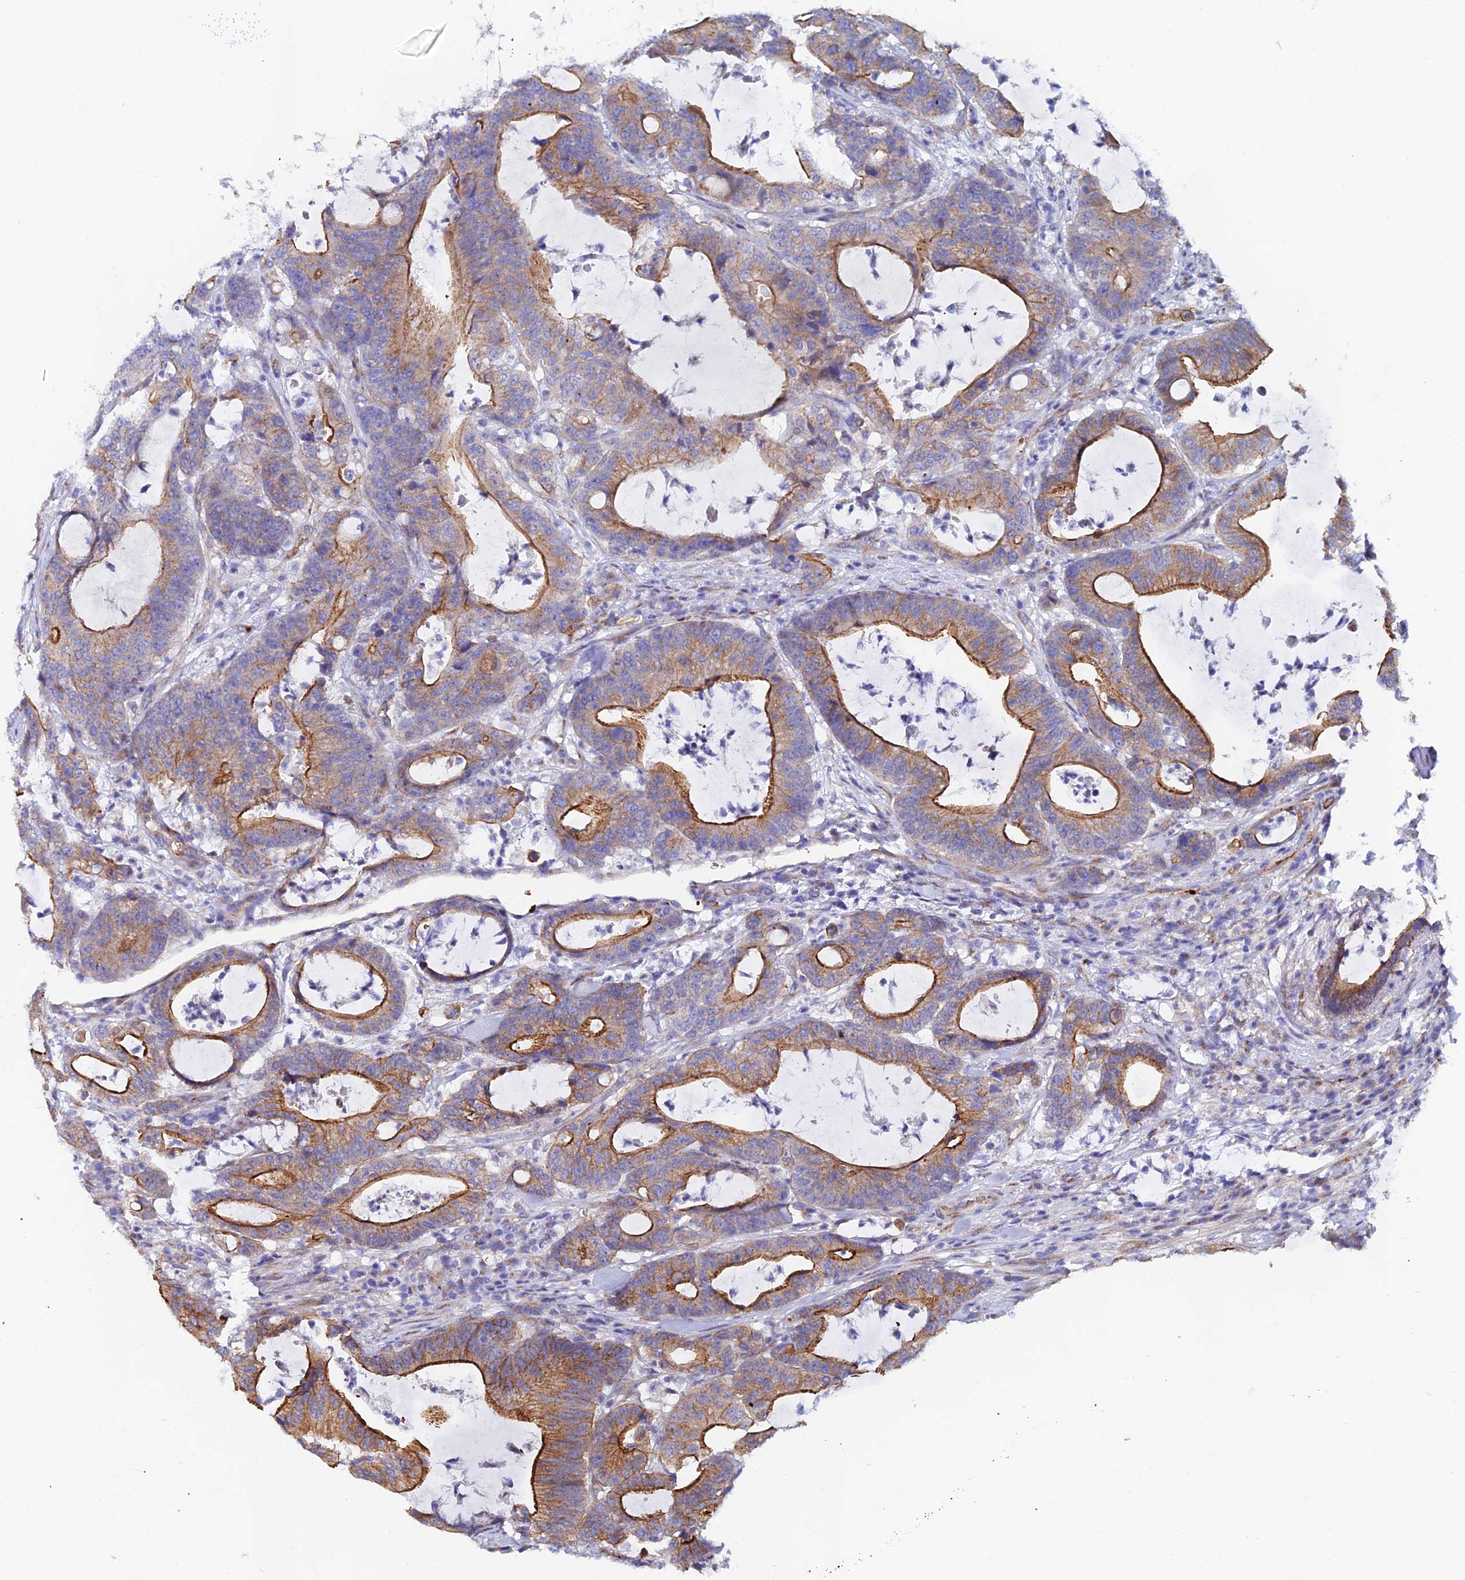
{"staining": {"intensity": "moderate", "quantity": ">75%", "location": "cytoplasmic/membranous"}, "tissue": "colorectal cancer", "cell_type": "Tumor cells", "image_type": "cancer", "snomed": [{"axis": "morphology", "description": "Adenocarcinoma, NOS"}, {"axis": "topography", "description": "Colon"}], "caption": "Protein staining displays moderate cytoplasmic/membranous positivity in about >75% of tumor cells in colorectal cancer.", "gene": "ADGRF3", "patient": {"sex": "female", "age": 84}}